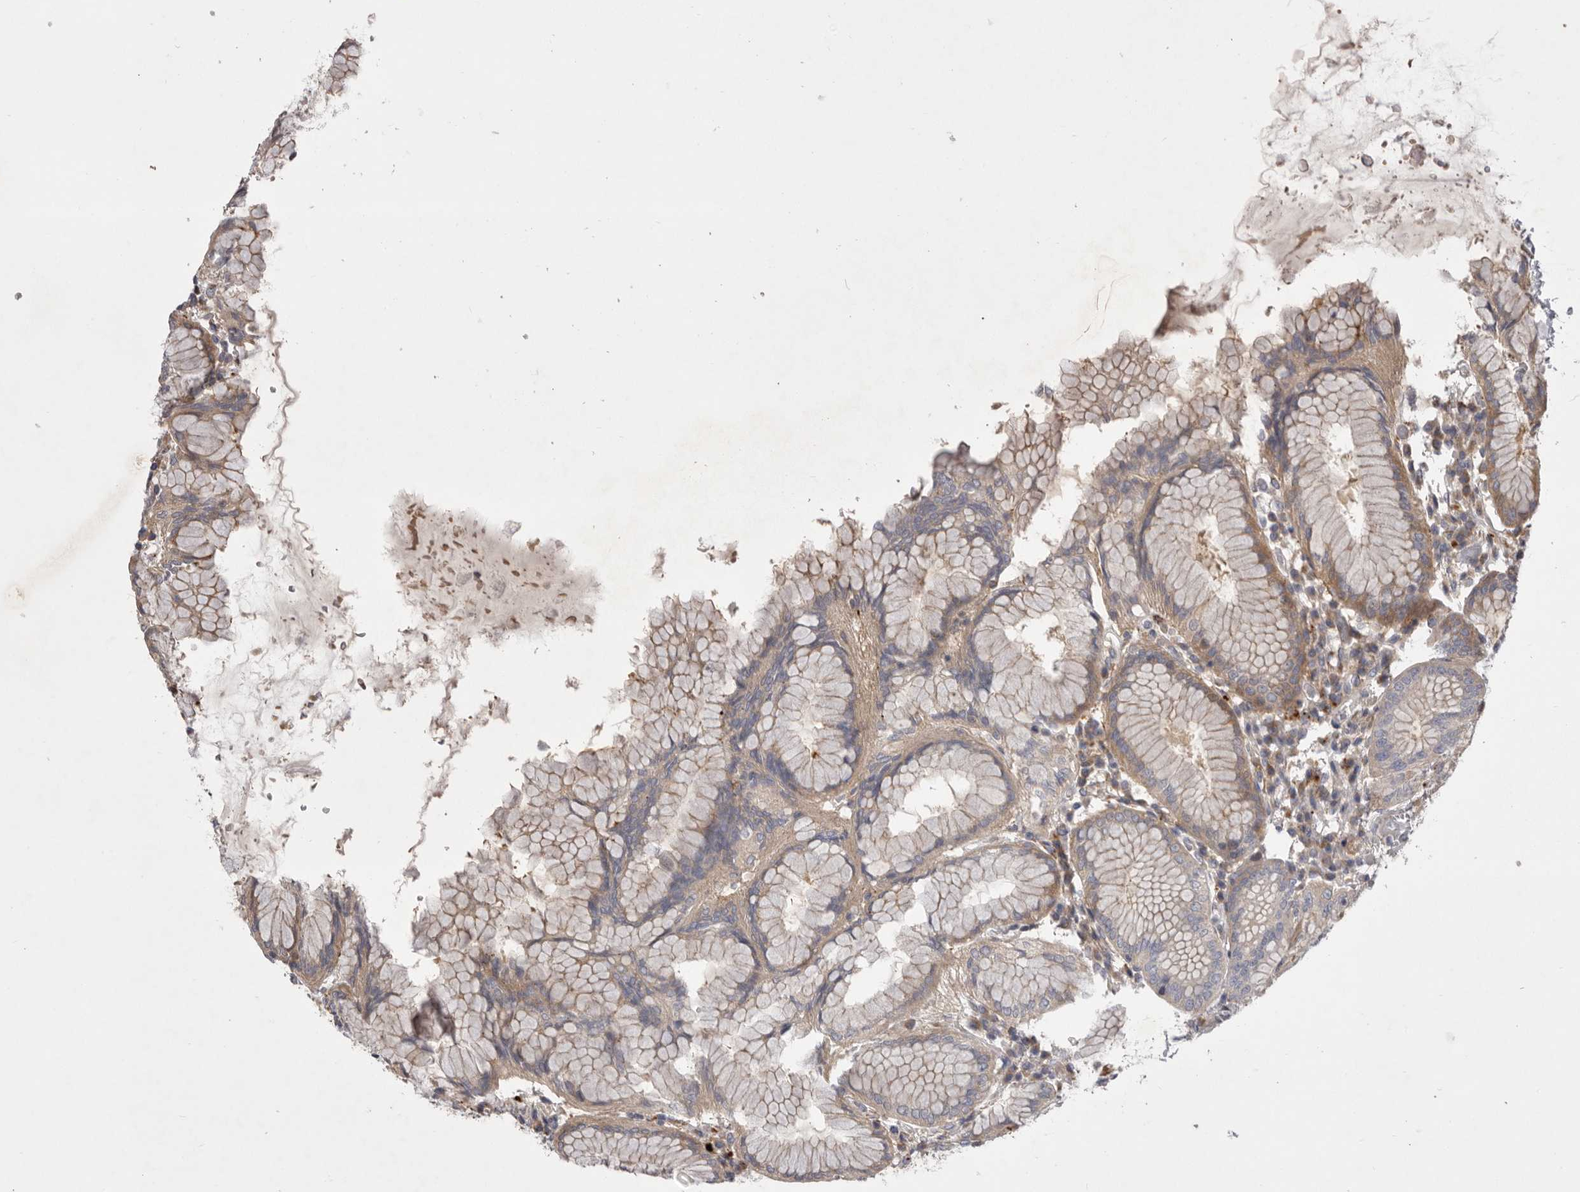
{"staining": {"intensity": "weak", "quantity": "25%-75%", "location": "cytoplasmic/membranous"}, "tissue": "stomach", "cell_type": "Glandular cells", "image_type": "normal", "snomed": [{"axis": "morphology", "description": "Normal tissue, NOS"}, {"axis": "topography", "description": "Stomach"}, {"axis": "topography", "description": "Stomach, lower"}], "caption": "DAB (3,3'-diaminobenzidine) immunohistochemical staining of normal human stomach demonstrates weak cytoplasmic/membranous protein staining in about 25%-75% of glandular cells.", "gene": "WDR47", "patient": {"sex": "female", "age": 56}}